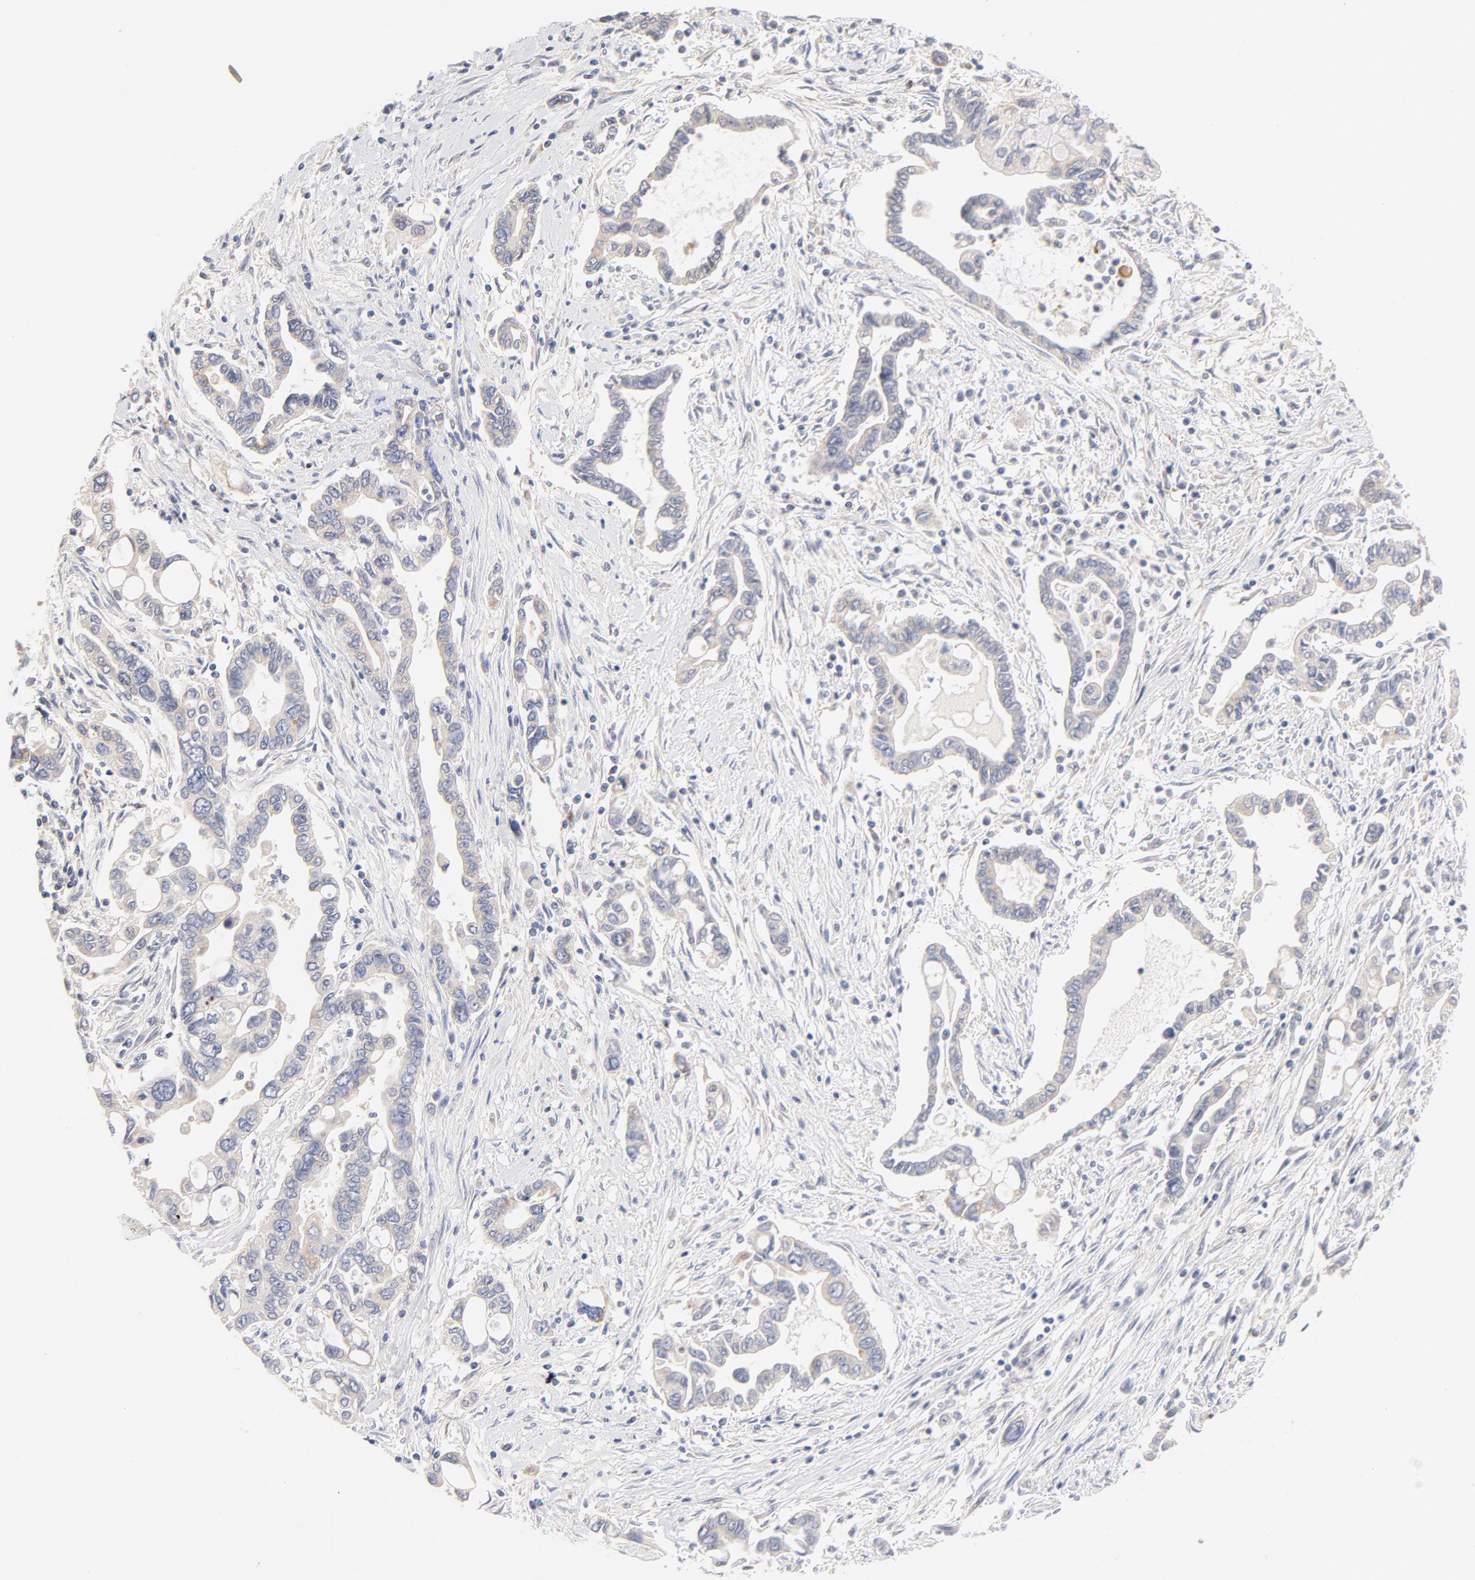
{"staining": {"intensity": "negative", "quantity": "none", "location": "none"}, "tissue": "pancreatic cancer", "cell_type": "Tumor cells", "image_type": "cancer", "snomed": [{"axis": "morphology", "description": "Adenocarcinoma, NOS"}, {"axis": "topography", "description": "Pancreas"}], "caption": "Pancreatic cancer was stained to show a protein in brown. There is no significant staining in tumor cells.", "gene": "MTERF2", "patient": {"sex": "female", "age": 57}}